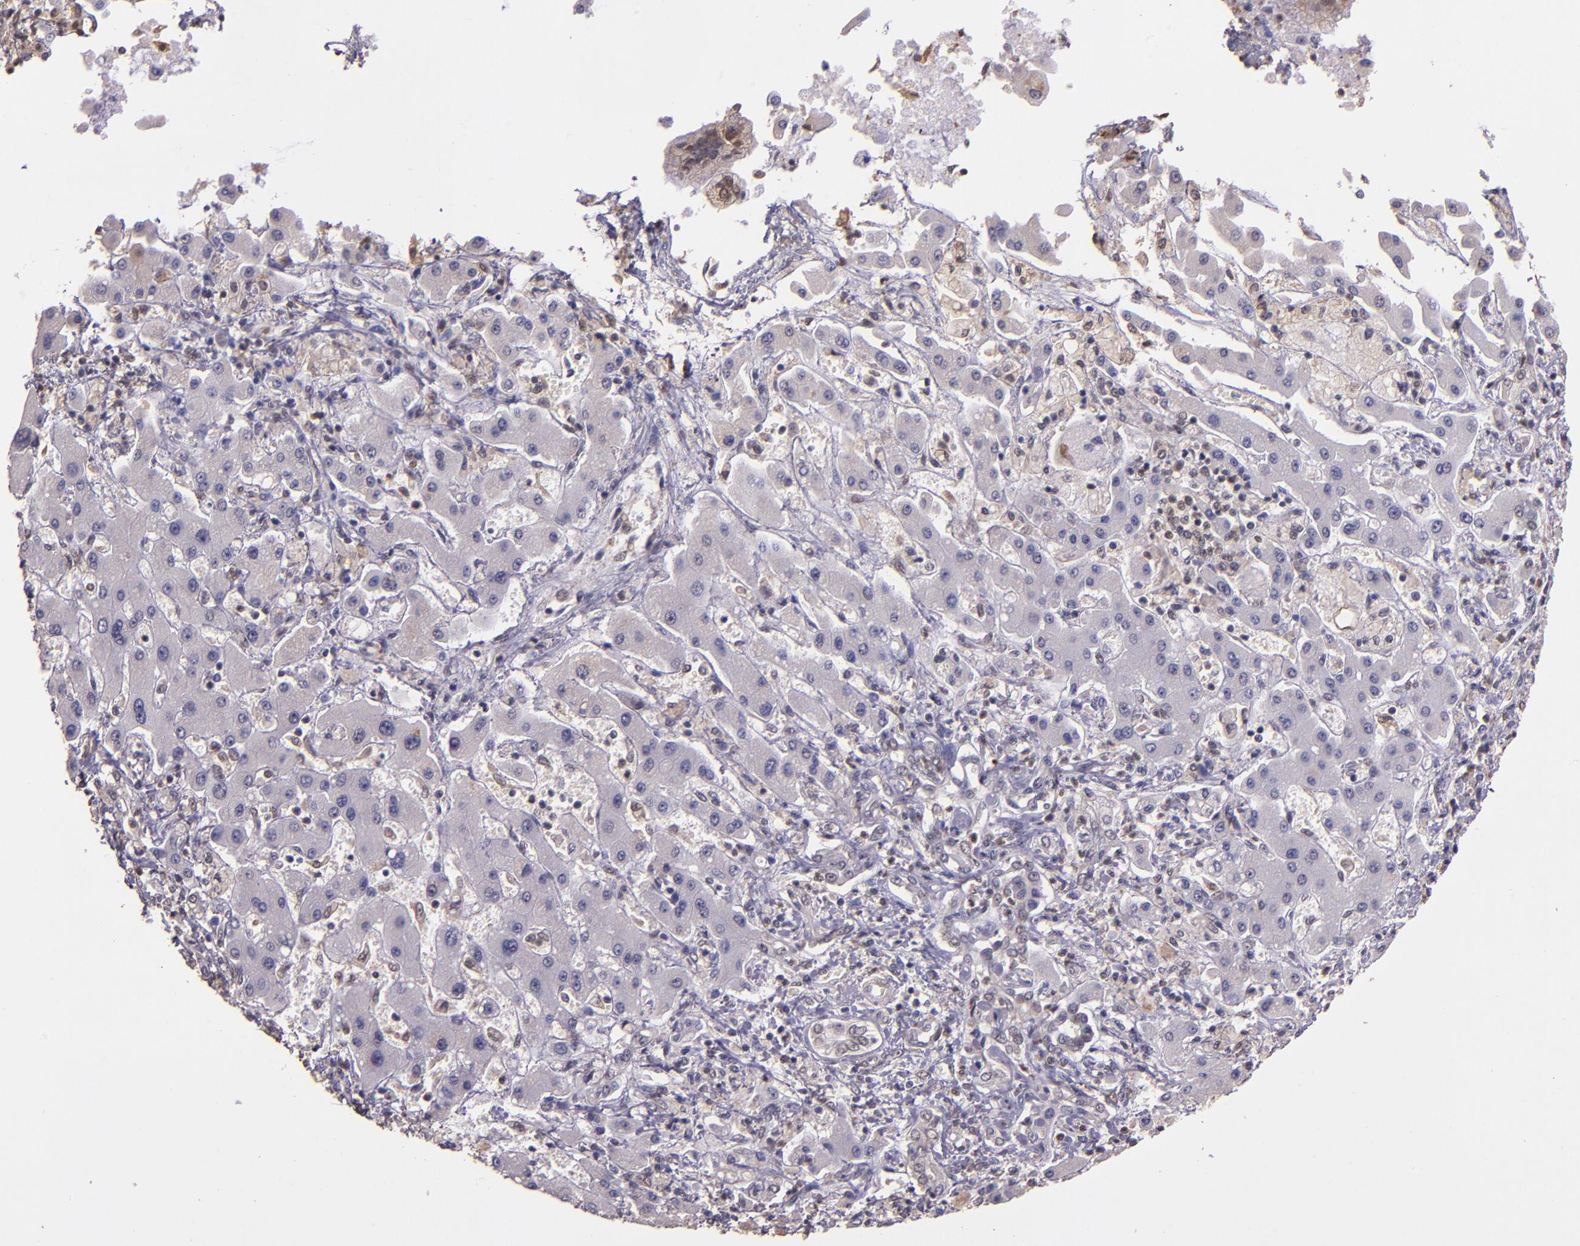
{"staining": {"intensity": "negative", "quantity": "none", "location": "none"}, "tissue": "liver cancer", "cell_type": "Tumor cells", "image_type": "cancer", "snomed": [{"axis": "morphology", "description": "Cholangiocarcinoma"}, {"axis": "topography", "description": "Liver"}], "caption": "Protein analysis of cholangiocarcinoma (liver) exhibits no significant staining in tumor cells.", "gene": "STAT6", "patient": {"sex": "male", "age": 50}}